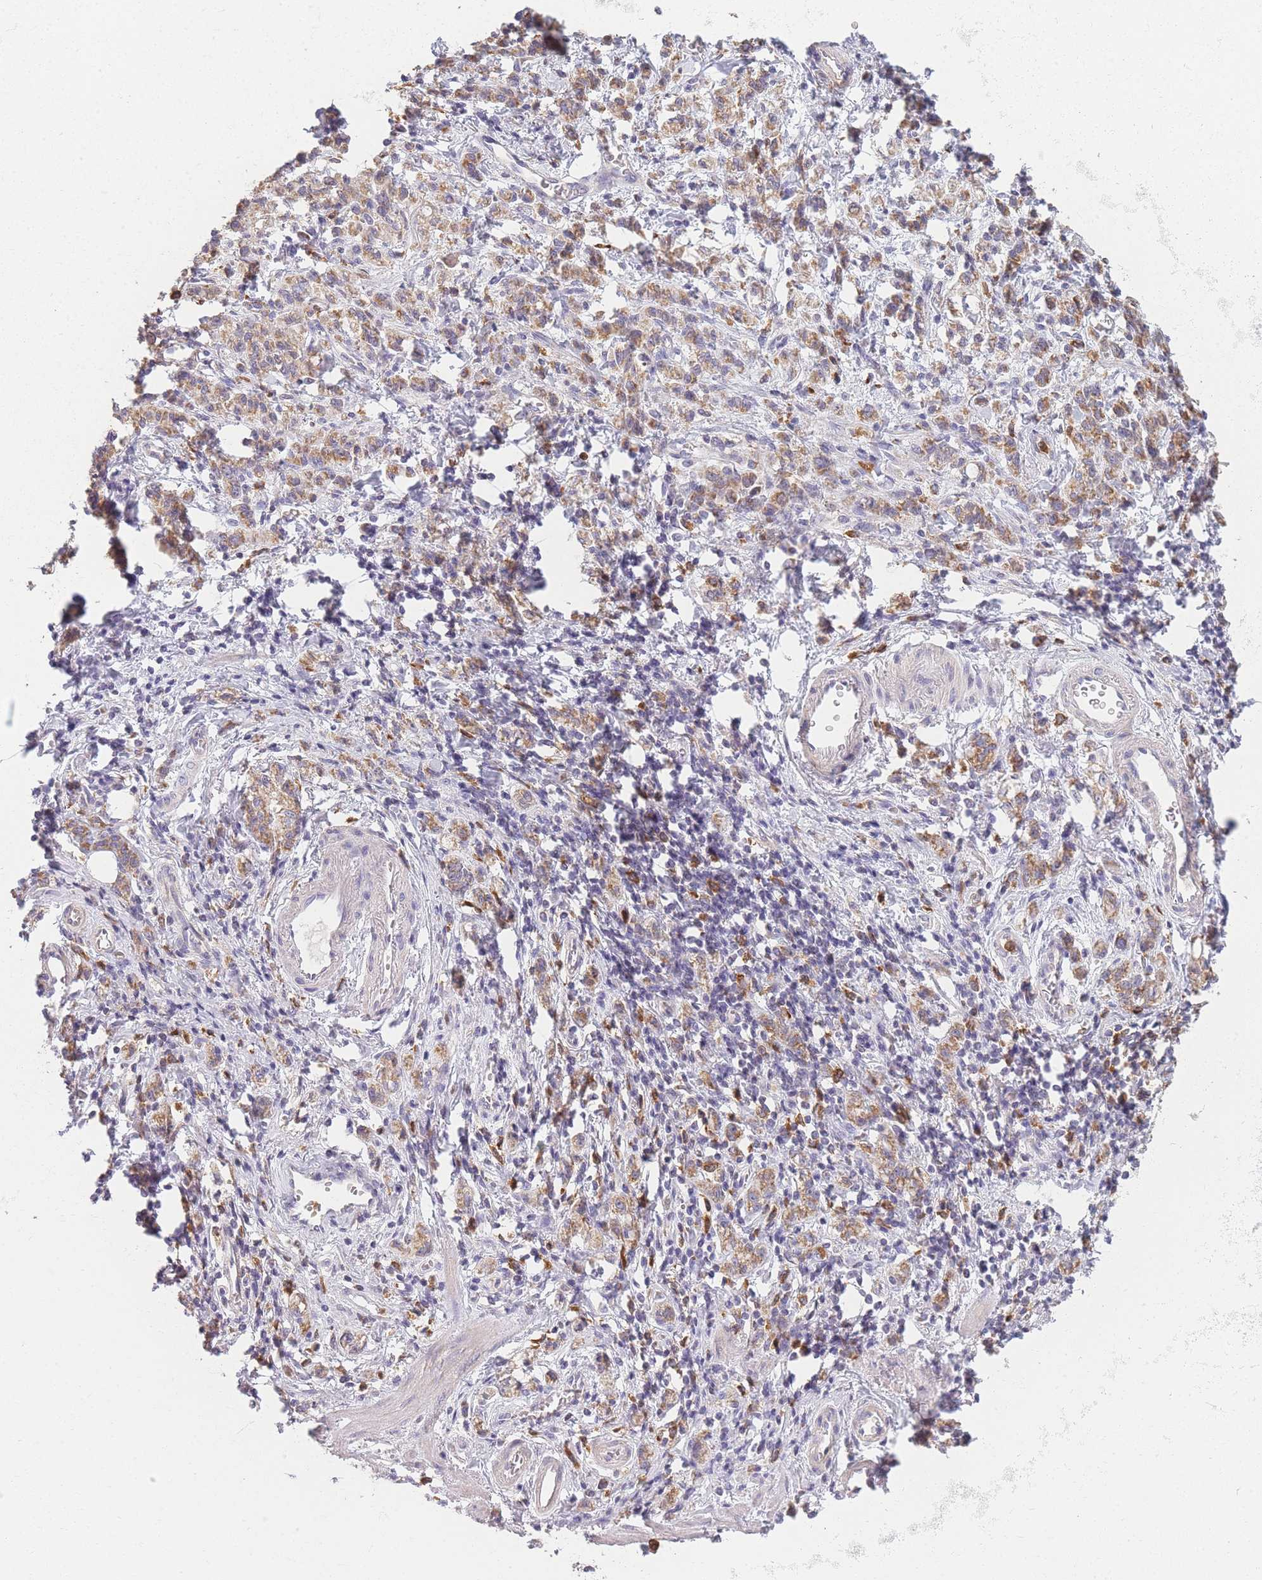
{"staining": {"intensity": "moderate", "quantity": ">75%", "location": "cytoplasmic/membranous"}, "tissue": "stomach cancer", "cell_type": "Tumor cells", "image_type": "cancer", "snomed": [{"axis": "morphology", "description": "Adenocarcinoma, NOS"}, {"axis": "topography", "description": "Stomach"}], "caption": "This is a photomicrograph of immunohistochemistry (IHC) staining of stomach cancer, which shows moderate positivity in the cytoplasmic/membranous of tumor cells.", "gene": "PRAM1", "patient": {"sex": "male", "age": 77}}